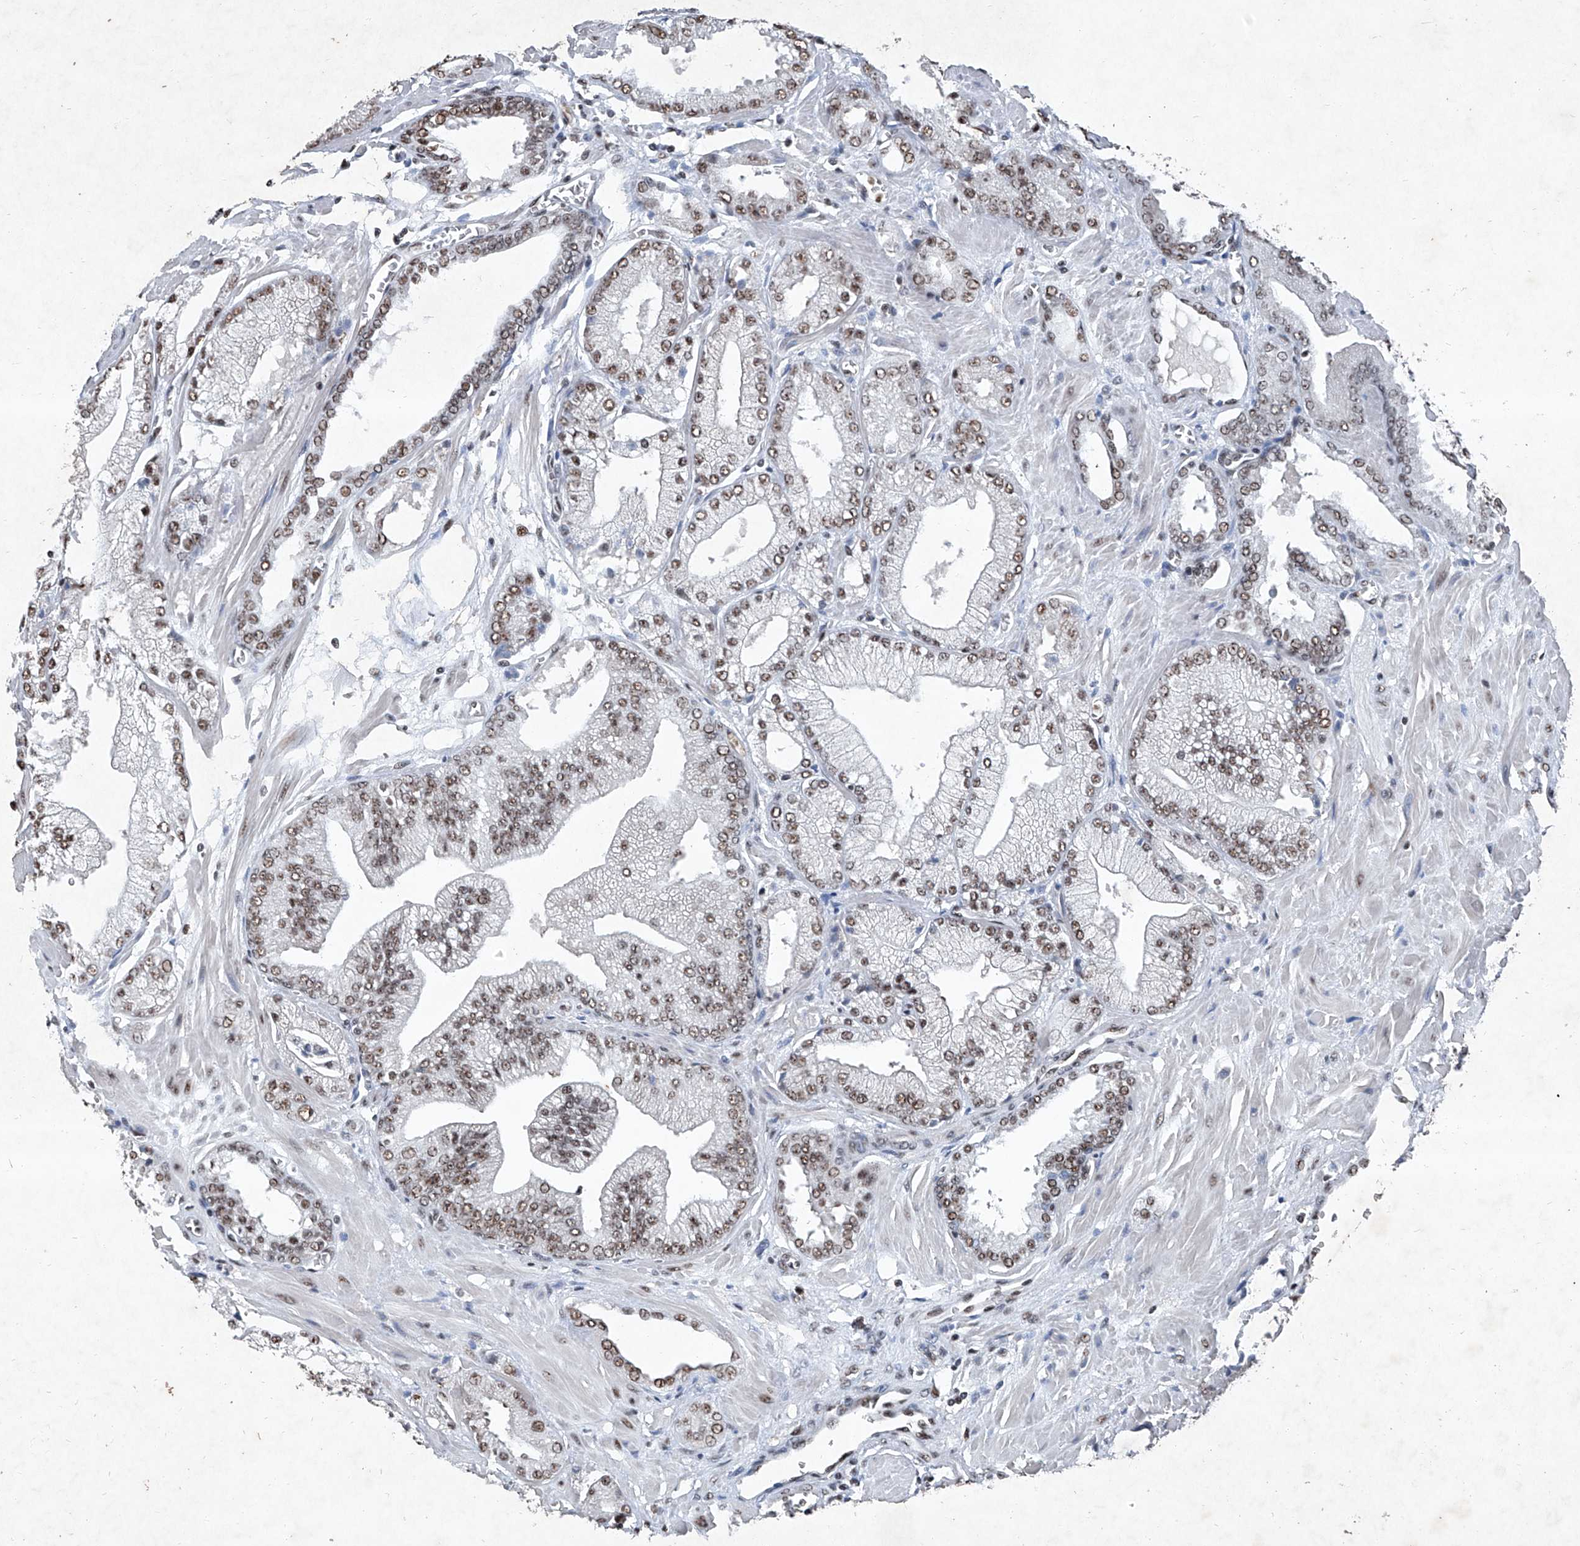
{"staining": {"intensity": "strong", "quantity": ">75%", "location": "nuclear"}, "tissue": "prostate cancer", "cell_type": "Tumor cells", "image_type": "cancer", "snomed": [{"axis": "morphology", "description": "Adenocarcinoma, Low grade"}, {"axis": "topography", "description": "Prostate"}], "caption": "Strong nuclear protein expression is present in about >75% of tumor cells in low-grade adenocarcinoma (prostate).", "gene": "DDX39B", "patient": {"sex": "male", "age": 67}}